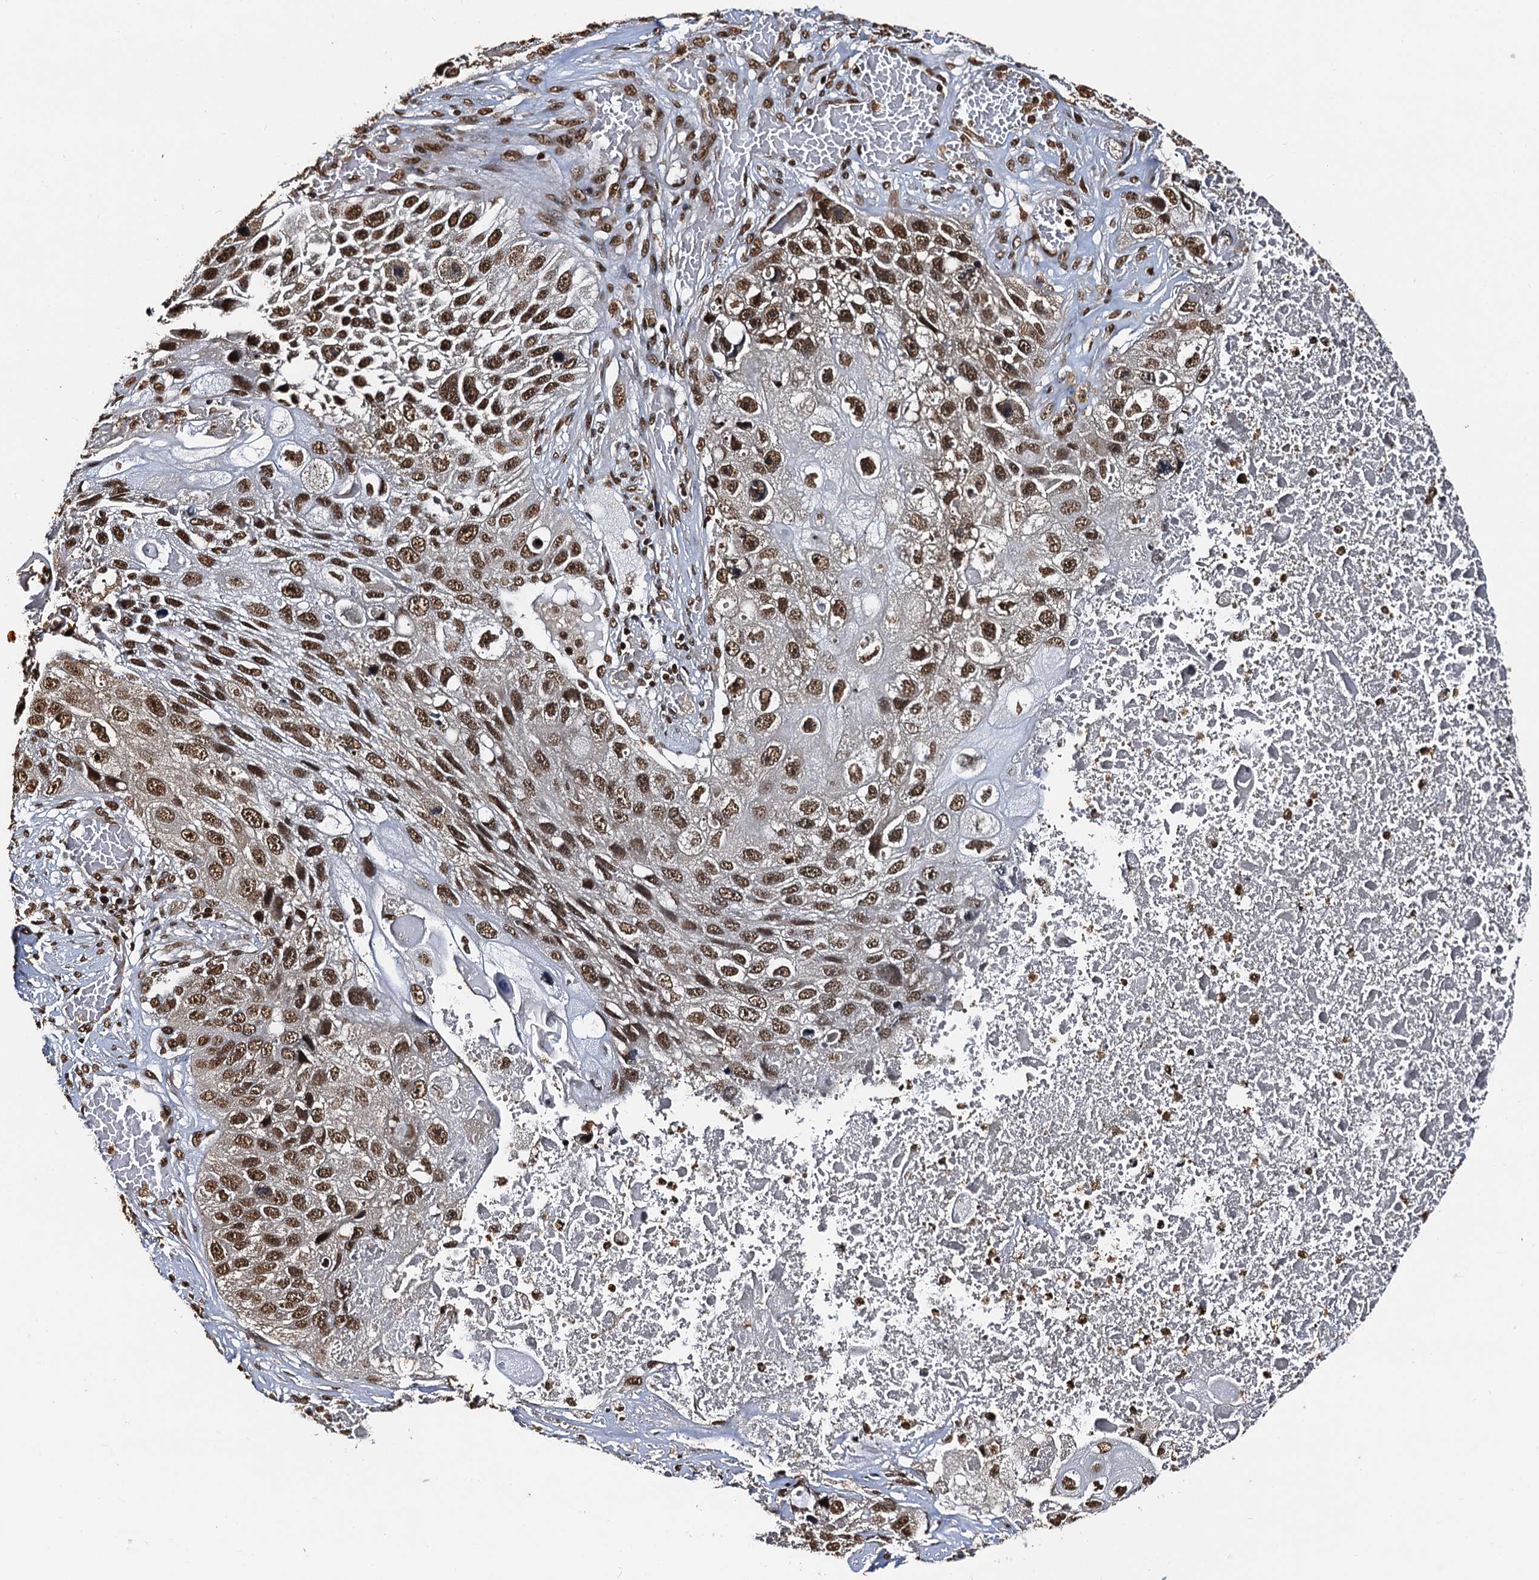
{"staining": {"intensity": "moderate", "quantity": ">75%", "location": "nuclear"}, "tissue": "lung cancer", "cell_type": "Tumor cells", "image_type": "cancer", "snomed": [{"axis": "morphology", "description": "Squamous cell carcinoma, NOS"}, {"axis": "topography", "description": "Lung"}], "caption": "IHC (DAB (3,3'-diaminobenzidine)) staining of lung squamous cell carcinoma demonstrates moderate nuclear protein staining in about >75% of tumor cells.", "gene": "SNRPD2", "patient": {"sex": "male", "age": 61}}